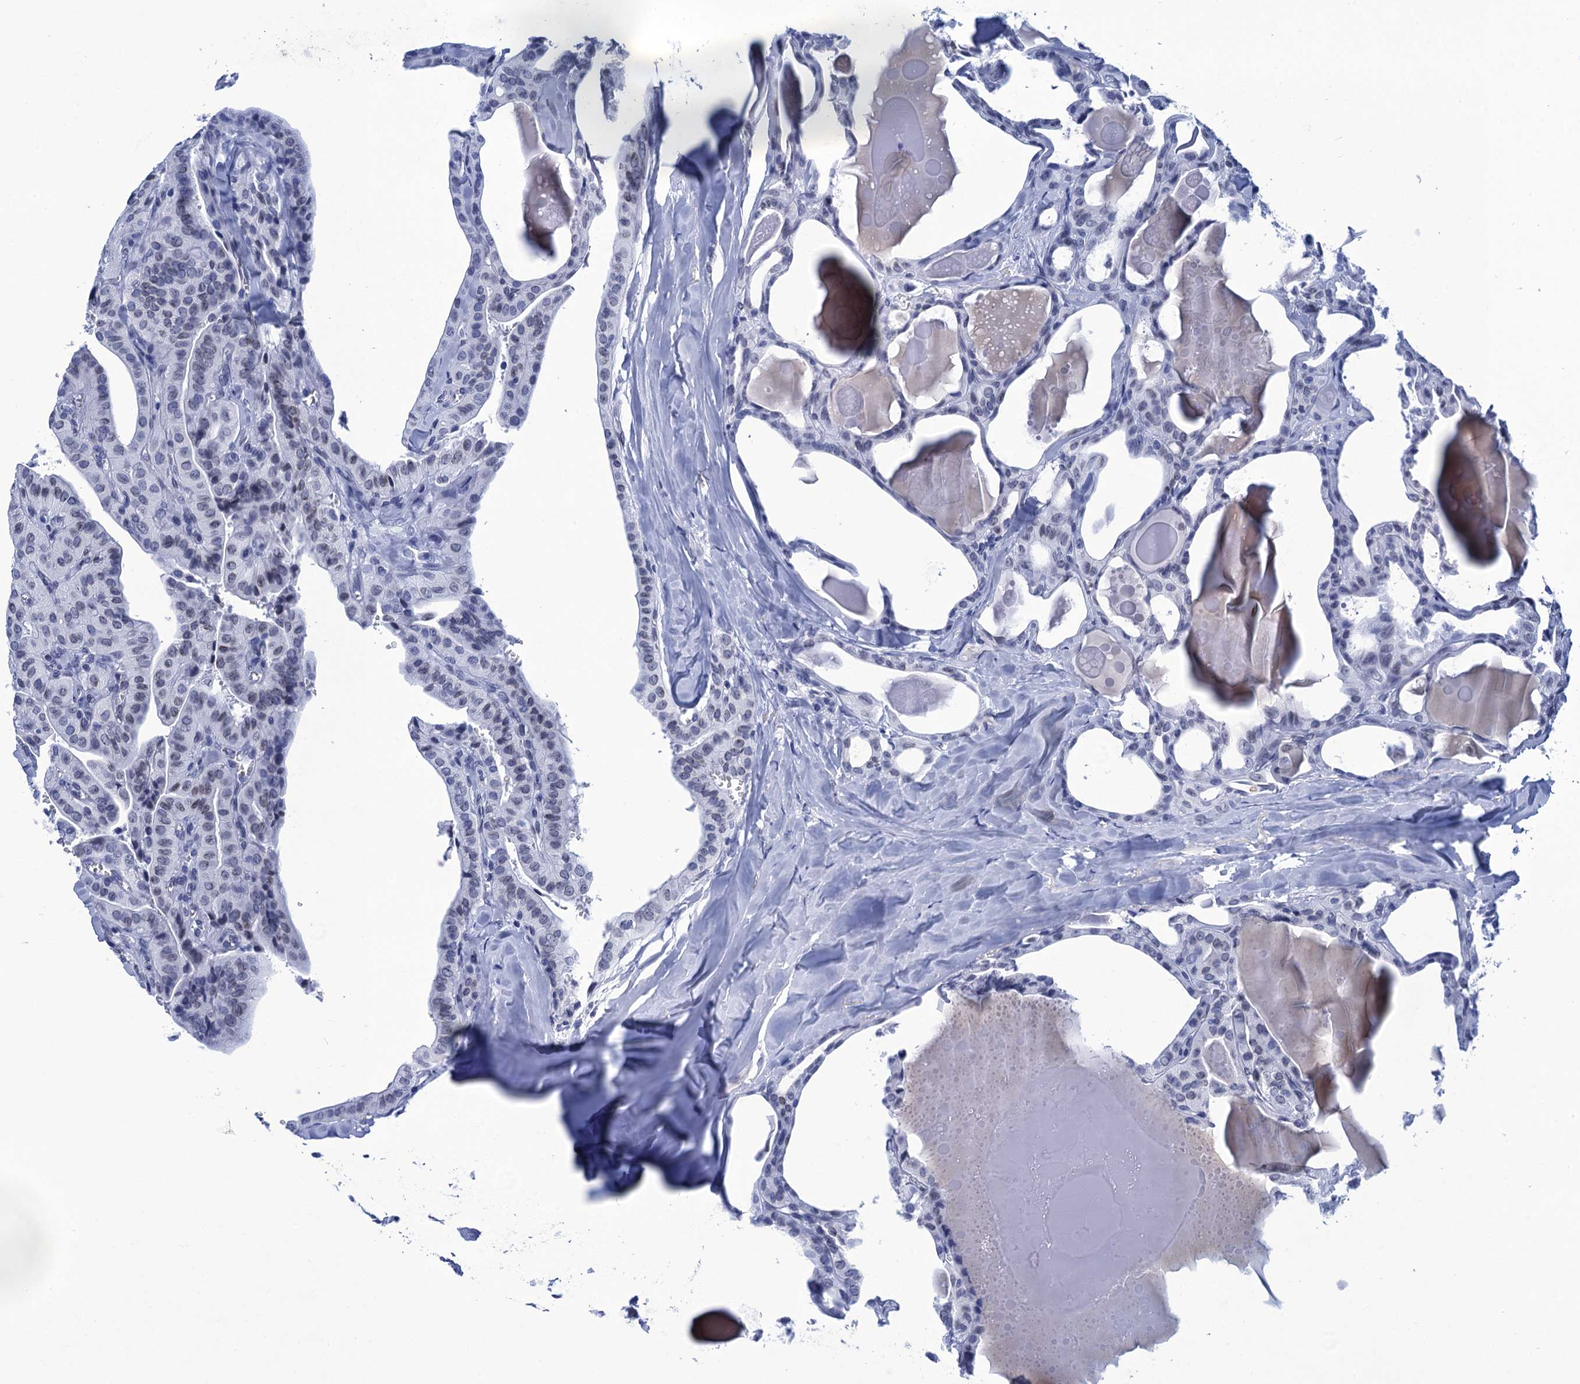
{"staining": {"intensity": "negative", "quantity": "none", "location": "none"}, "tissue": "thyroid cancer", "cell_type": "Tumor cells", "image_type": "cancer", "snomed": [{"axis": "morphology", "description": "Papillary adenocarcinoma, NOS"}, {"axis": "topography", "description": "Thyroid gland"}], "caption": "IHC photomicrograph of human thyroid cancer (papillary adenocarcinoma) stained for a protein (brown), which shows no staining in tumor cells.", "gene": "METTL25", "patient": {"sex": "male", "age": 52}}